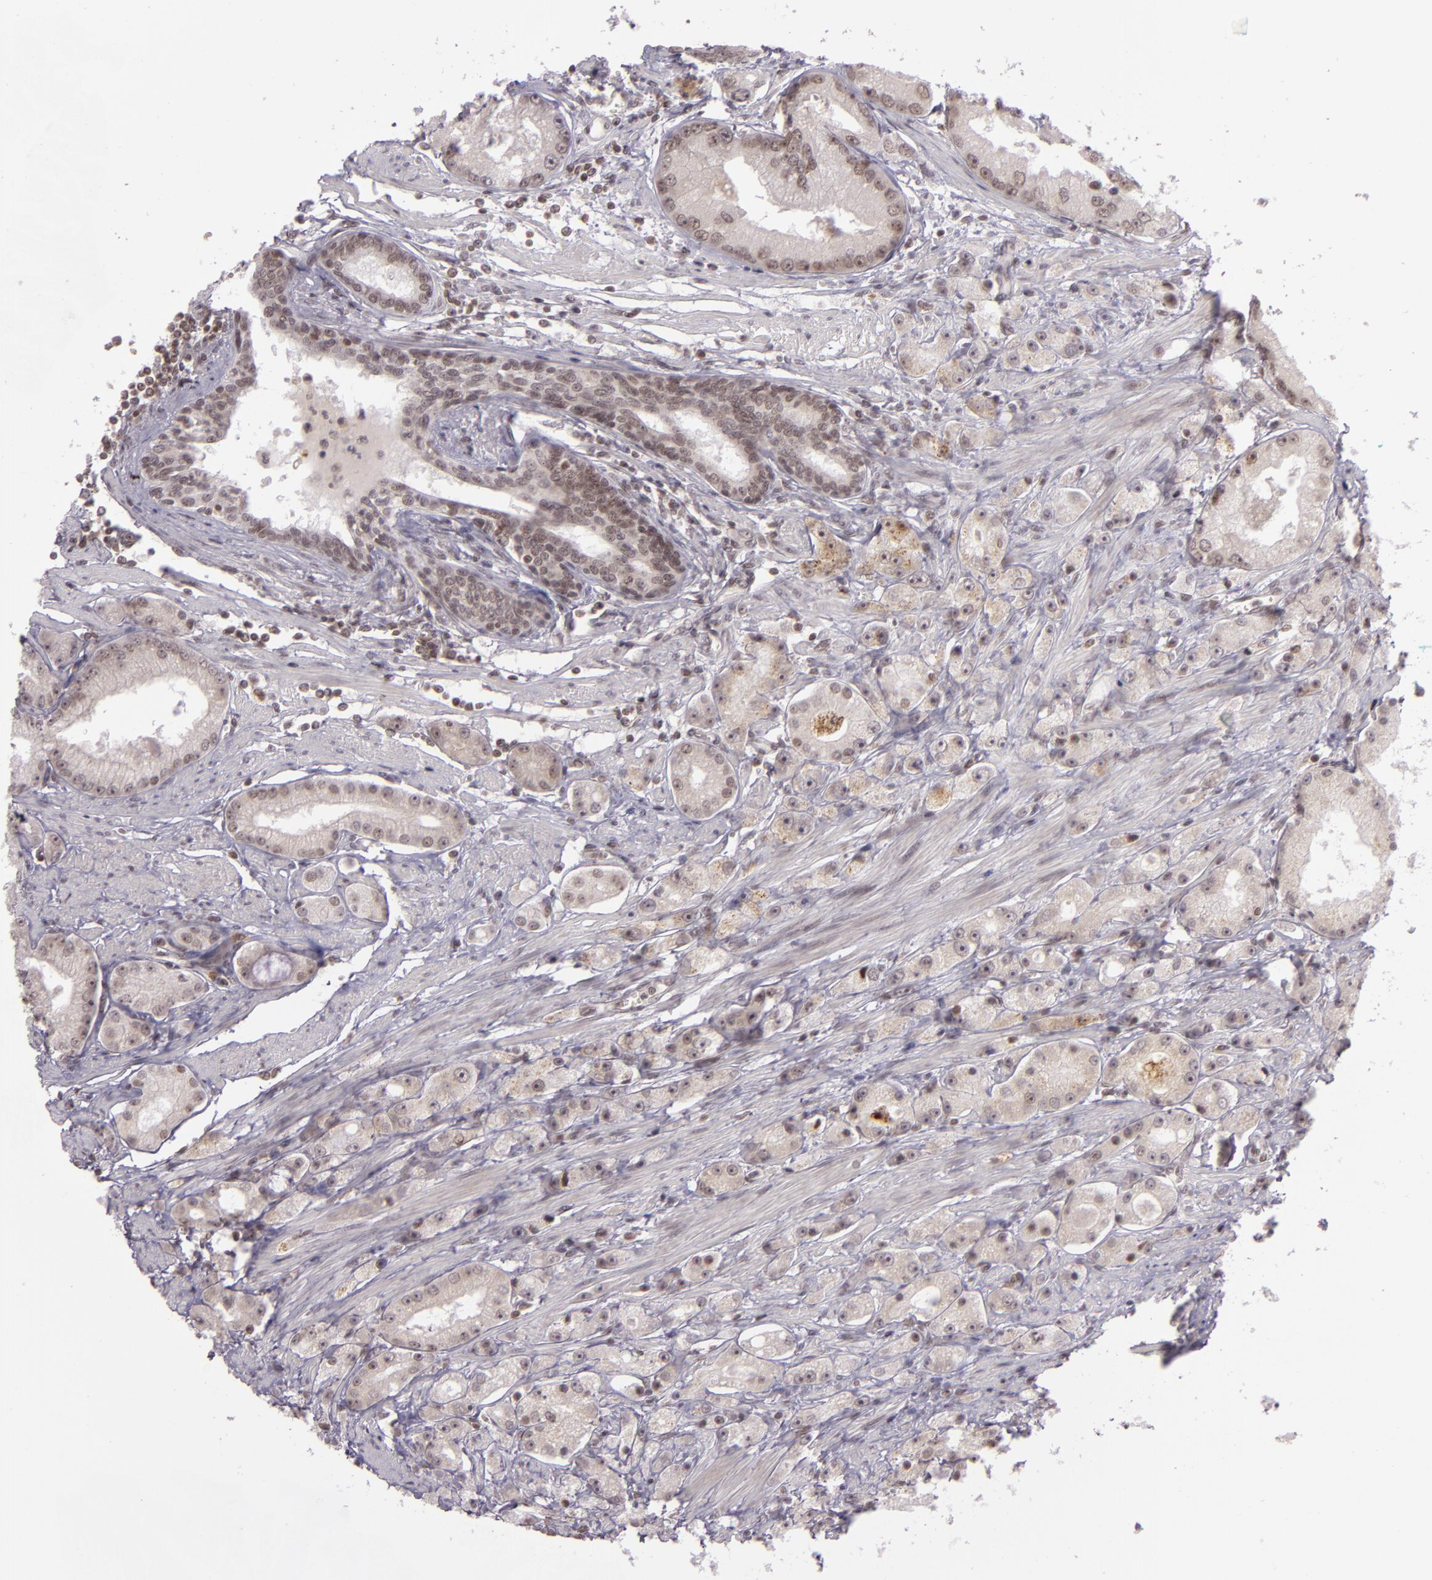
{"staining": {"intensity": "weak", "quantity": "<25%", "location": "cytoplasmic/membranous,nuclear"}, "tissue": "prostate cancer", "cell_type": "Tumor cells", "image_type": "cancer", "snomed": [{"axis": "morphology", "description": "Adenocarcinoma, Medium grade"}, {"axis": "topography", "description": "Prostate"}], "caption": "Histopathology image shows no significant protein expression in tumor cells of prostate cancer.", "gene": "ZFX", "patient": {"sex": "male", "age": 72}}